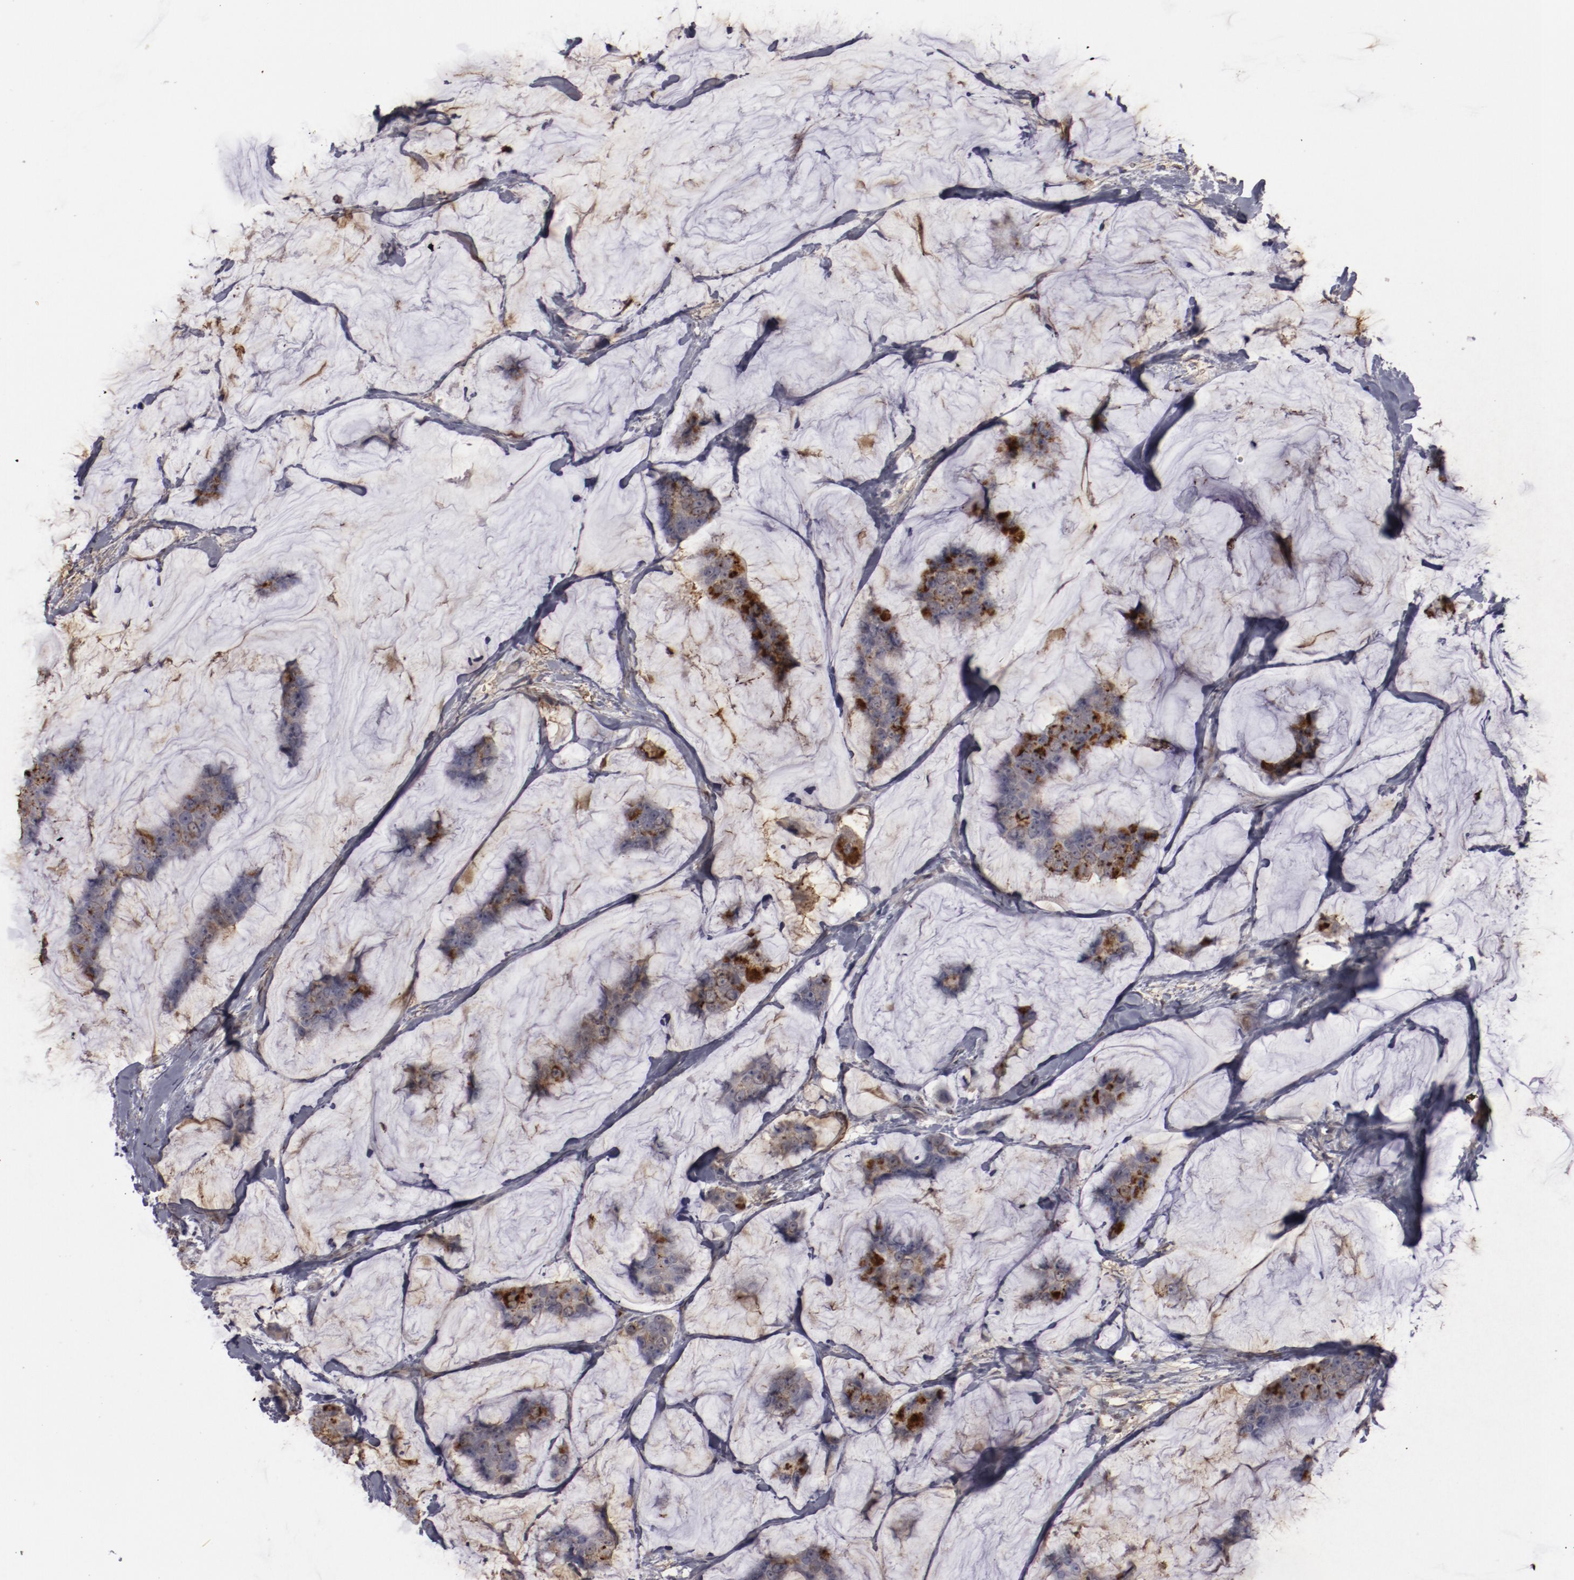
{"staining": {"intensity": "negative", "quantity": "none", "location": "none"}, "tissue": "breast cancer", "cell_type": "Tumor cells", "image_type": "cancer", "snomed": [{"axis": "morphology", "description": "Normal tissue, NOS"}, {"axis": "morphology", "description": "Duct carcinoma"}, {"axis": "topography", "description": "Breast"}], "caption": "The image shows no staining of tumor cells in breast invasive ductal carcinoma.", "gene": "LEF1", "patient": {"sex": "female", "age": 50}}